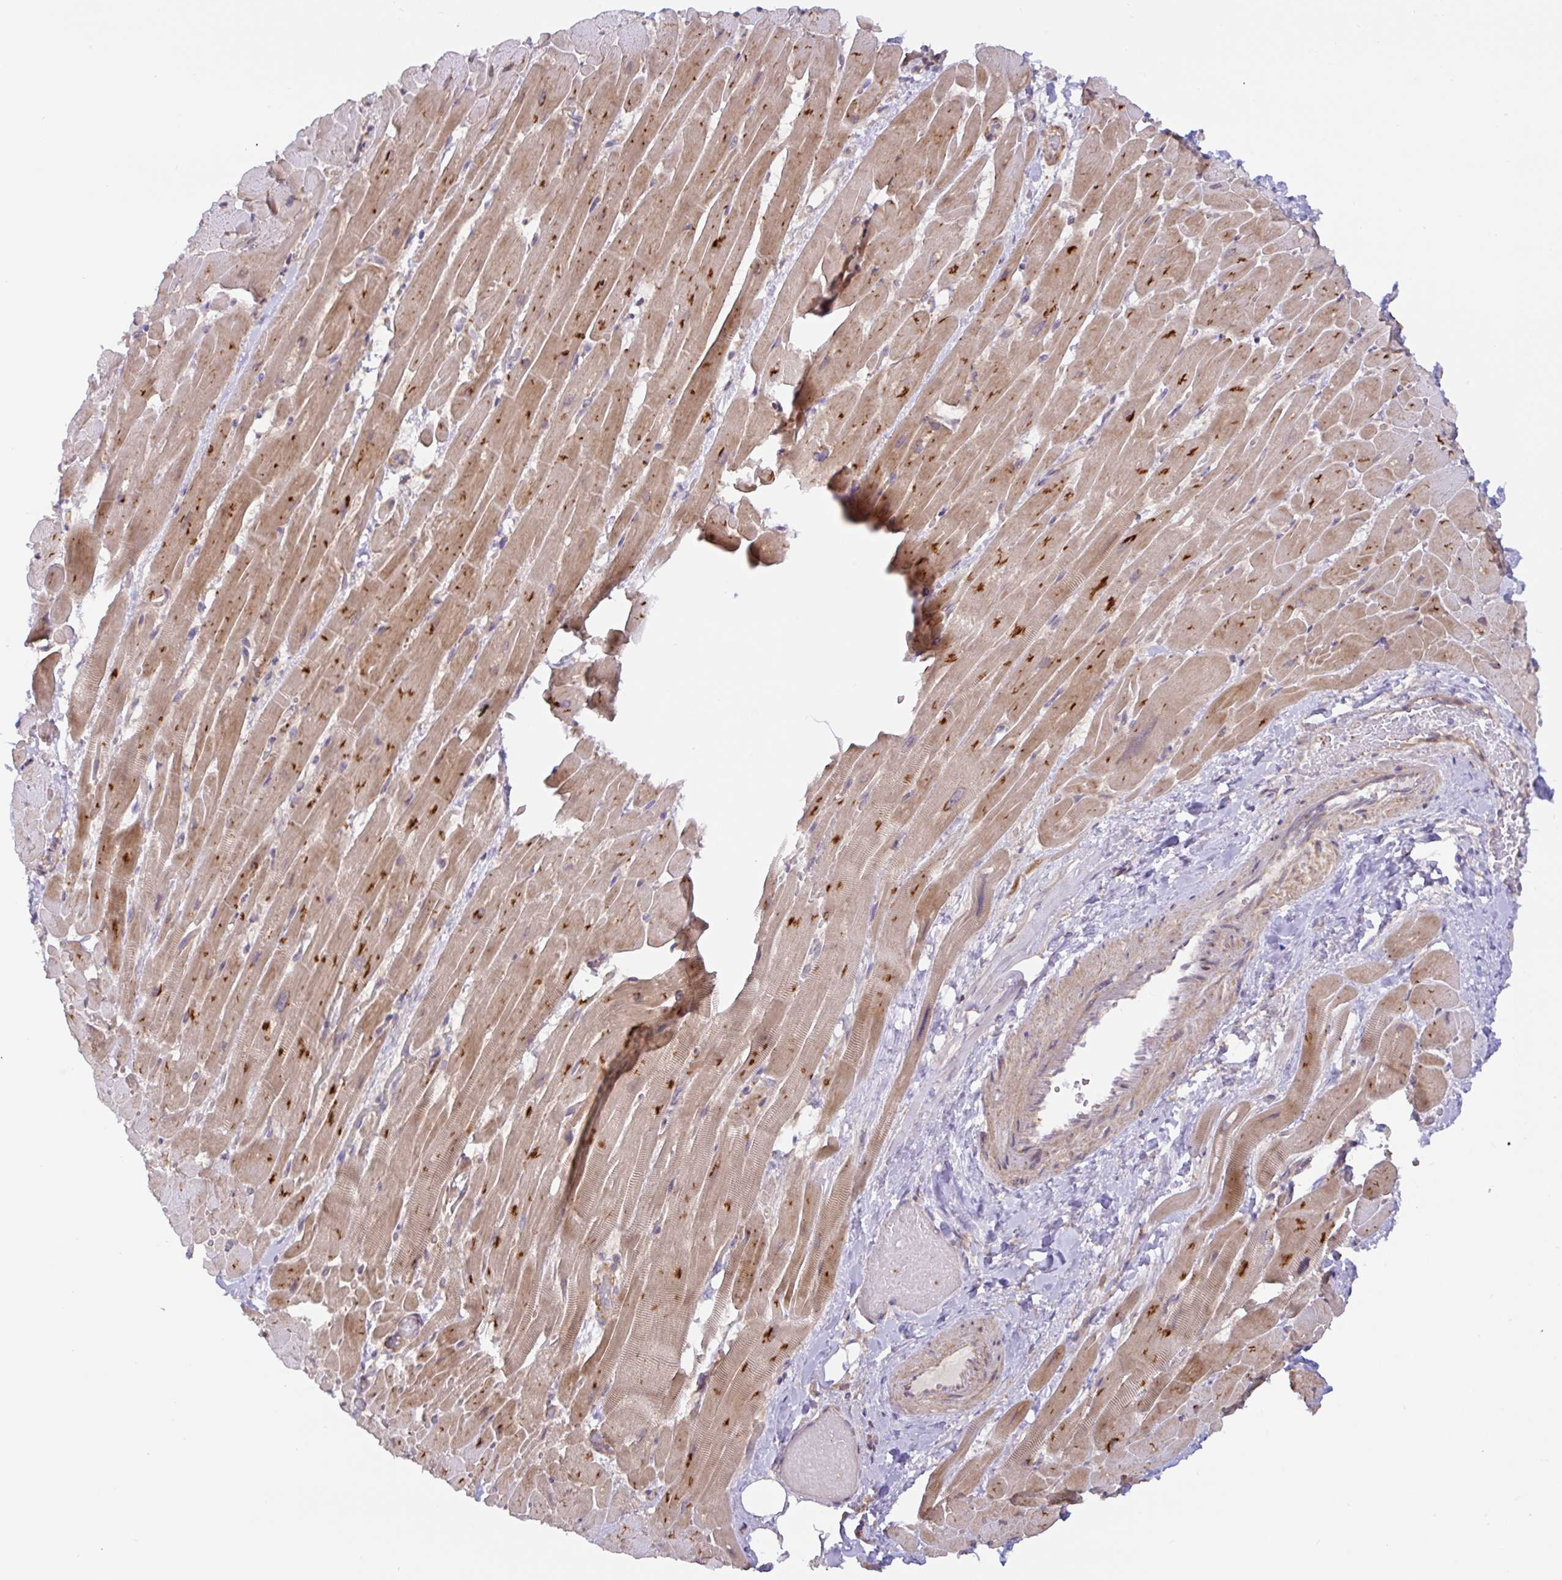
{"staining": {"intensity": "weak", "quantity": ">75%", "location": "cytoplasmic/membranous"}, "tissue": "heart muscle", "cell_type": "Cardiomyocytes", "image_type": "normal", "snomed": [{"axis": "morphology", "description": "Normal tissue, NOS"}, {"axis": "topography", "description": "Heart"}], "caption": "Immunohistochemistry micrograph of unremarkable heart muscle stained for a protein (brown), which displays low levels of weak cytoplasmic/membranous expression in about >75% of cardiomyocytes.", "gene": "DLEU7", "patient": {"sex": "male", "age": 37}}